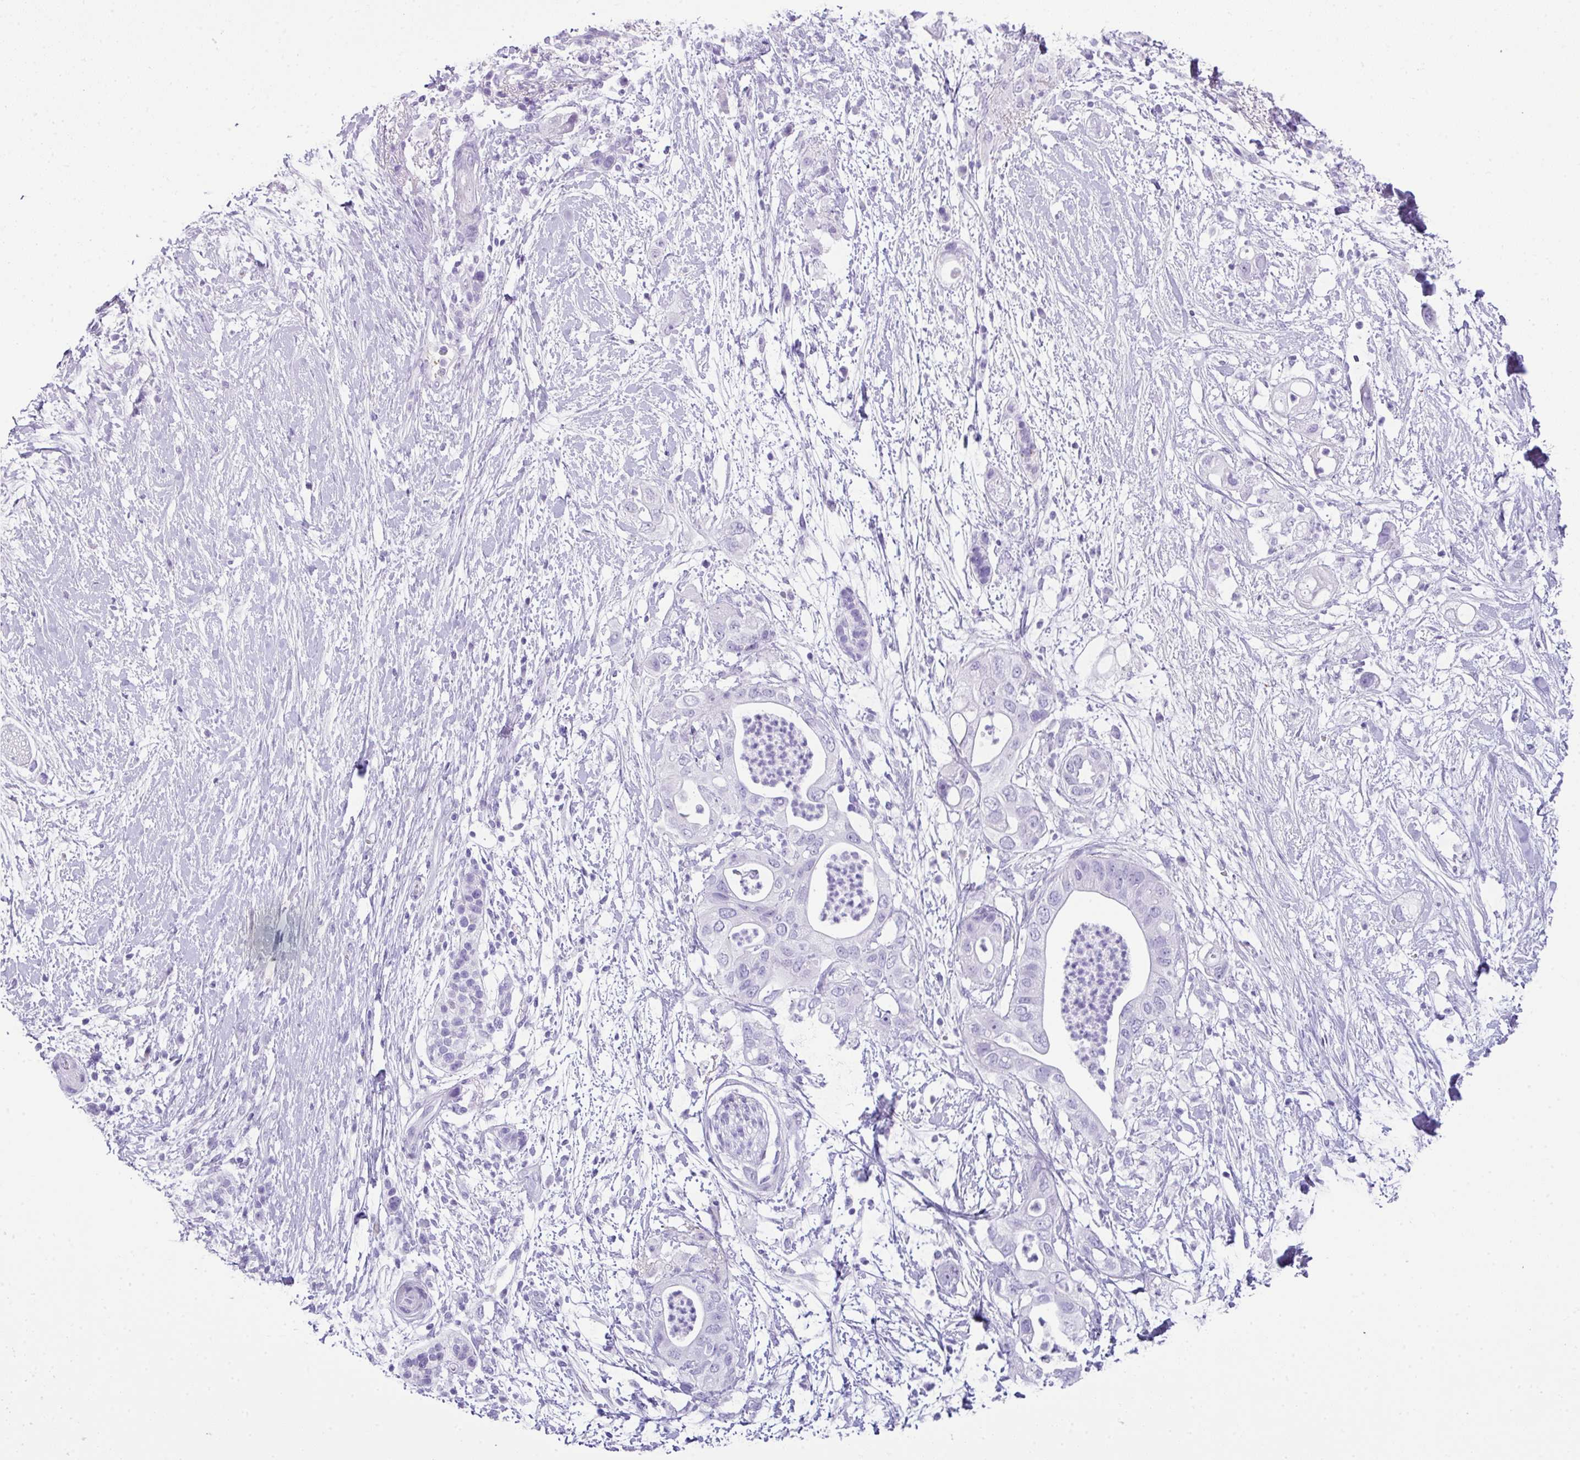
{"staining": {"intensity": "negative", "quantity": "none", "location": "none"}, "tissue": "pancreatic cancer", "cell_type": "Tumor cells", "image_type": "cancer", "snomed": [{"axis": "morphology", "description": "Adenocarcinoma, NOS"}, {"axis": "topography", "description": "Pancreas"}], "caption": "Tumor cells are negative for protein expression in human adenocarcinoma (pancreatic).", "gene": "TNP1", "patient": {"sex": "female", "age": 72}}